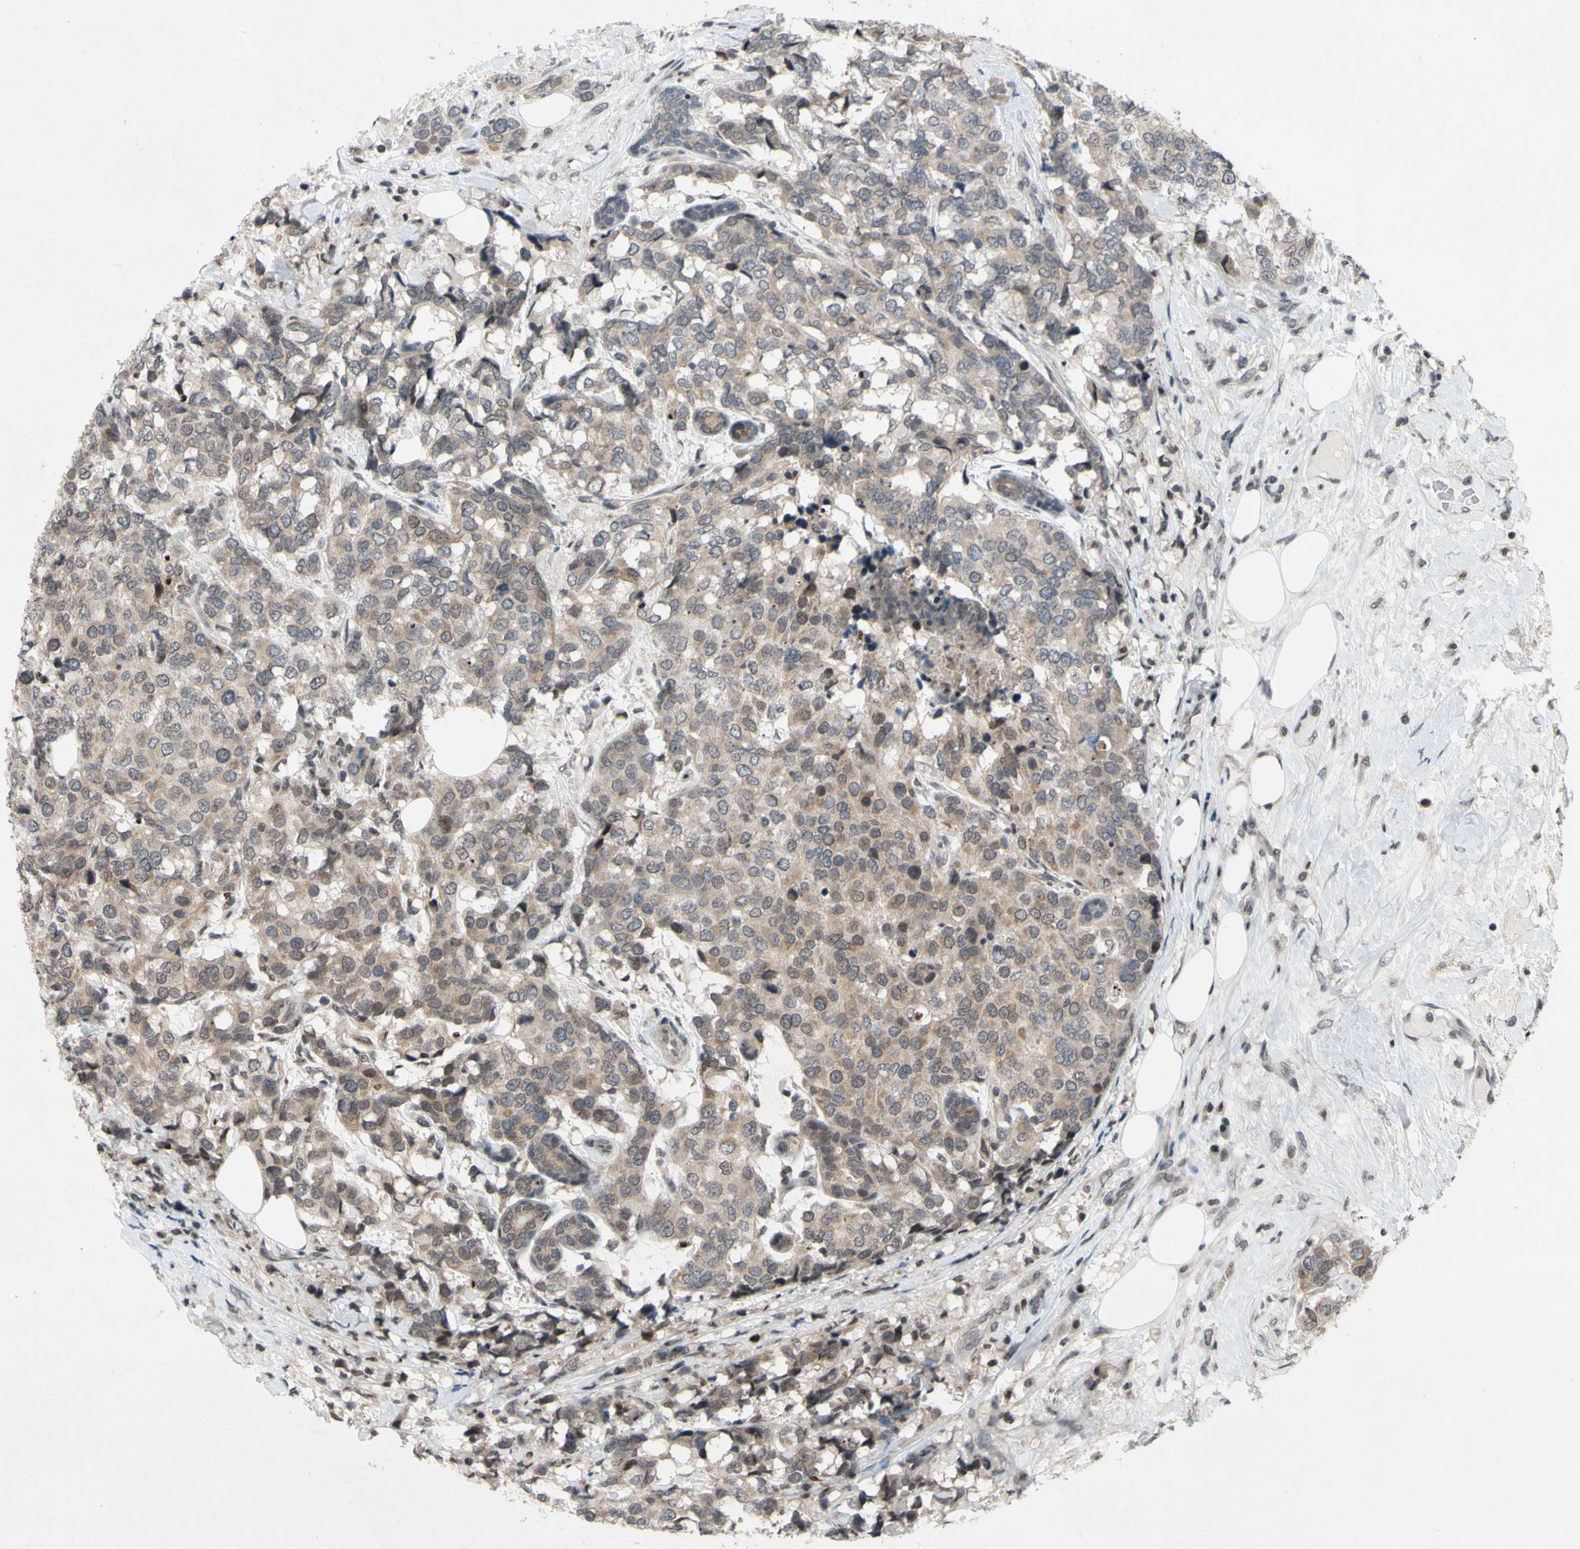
{"staining": {"intensity": "weak", "quantity": "25%-75%", "location": "cytoplasmic/membranous"}, "tissue": "breast cancer", "cell_type": "Tumor cells", "image_type": "cancer", "snomed": [{"axis": "morphology", "description": "Lobular carcinoma"}, {"axis": "topography", "description": "Breast"}], "caption": "A brown stain highlights weak cytoplasmic/membranous expression of a protein in breast cancer tumor cells.", "gene": "XPO1", "patient": {"sex": "female", "age": 59}}